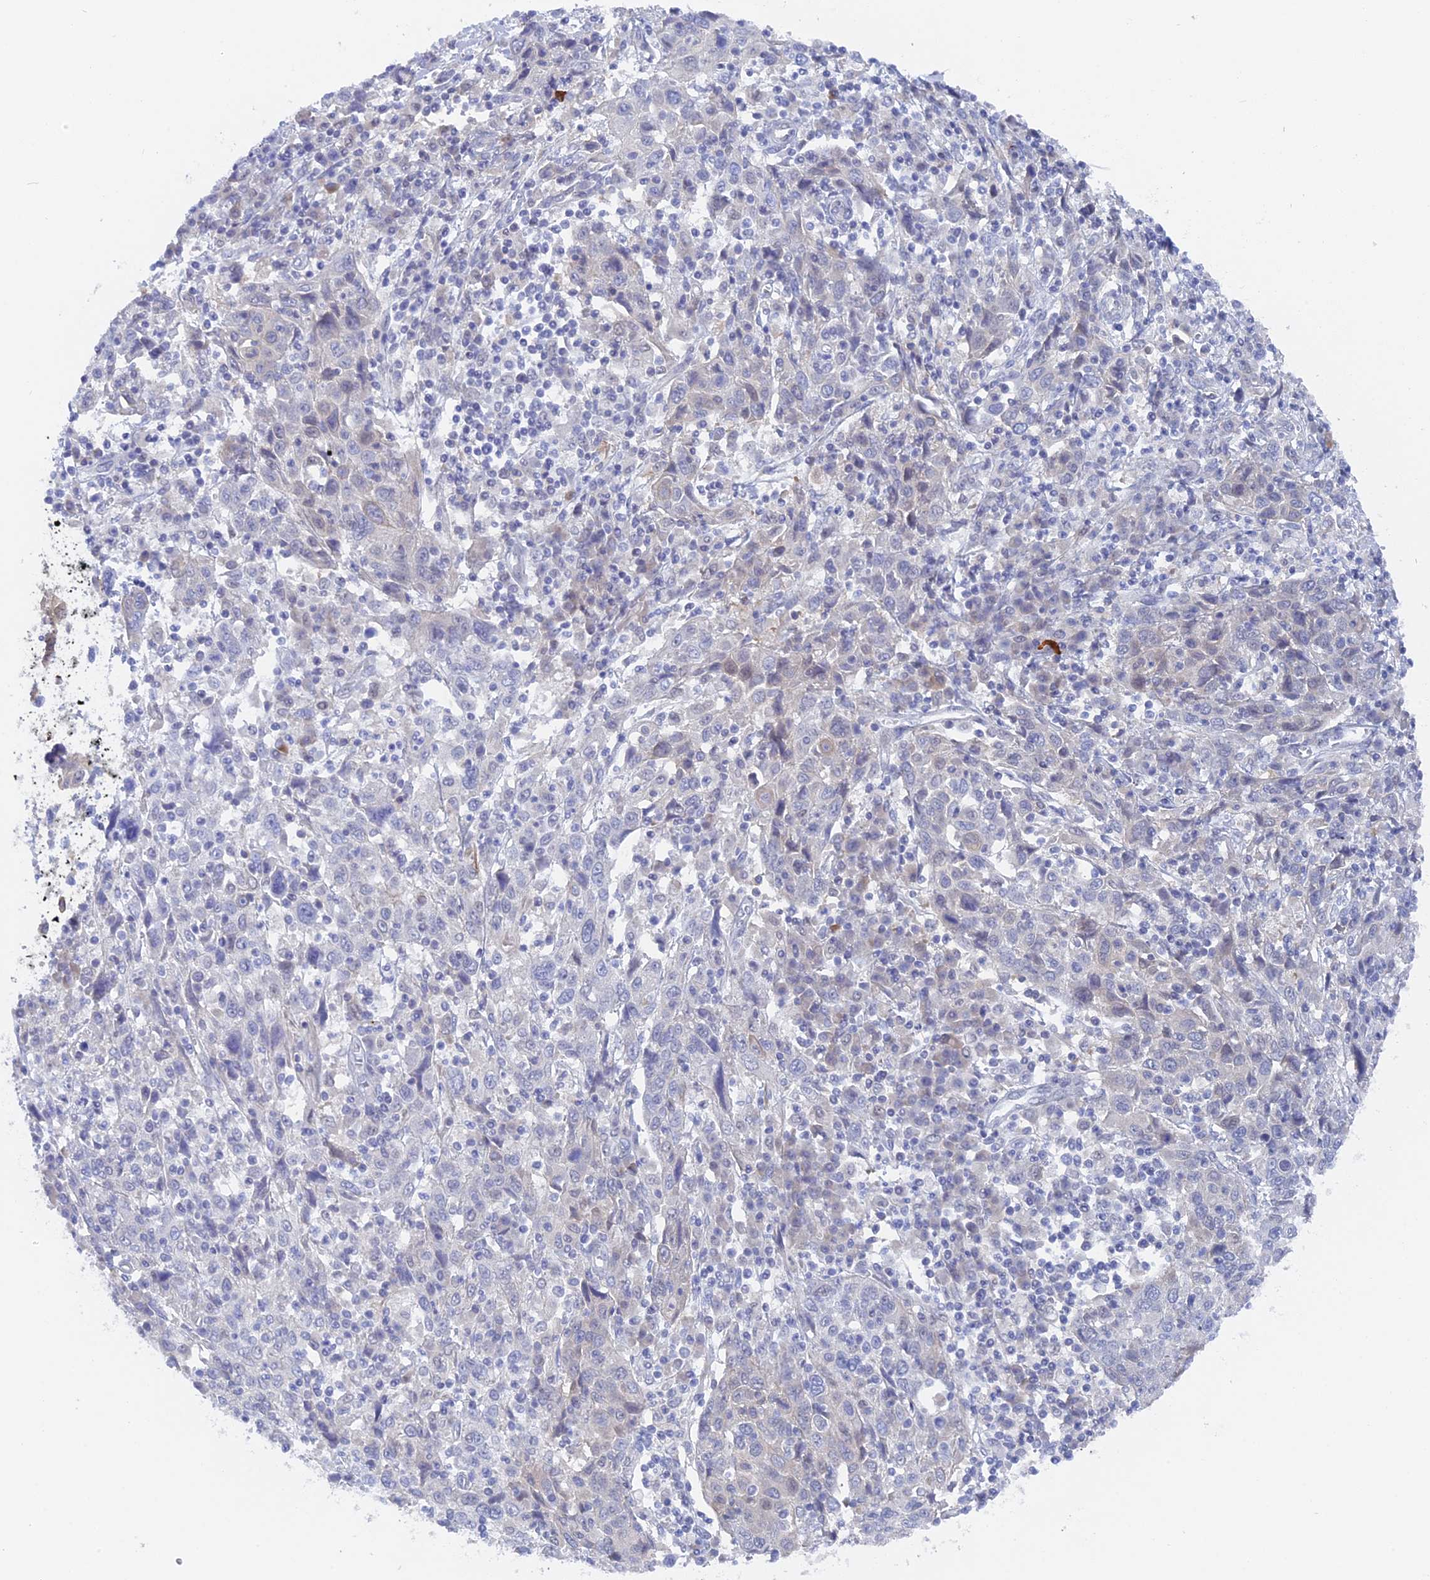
{"staining": {"intensity": "negative", "quantity": "none", "location": "none"}, "tissue": "cervical cancer", "cell_type": "Tumor cells", "image_type": "cancer", "snomed": [{"axis": "morphology", "description": "Squamous cell carcinoma, NOS"}, {"axis": "topography", "description": "Cervix"}], "caption": "There is no significant staining in tumor cells of squamous cell carcinoma (cervical).", "gene": "DACT3", "patient": {"sex": "female", "age": 46}}